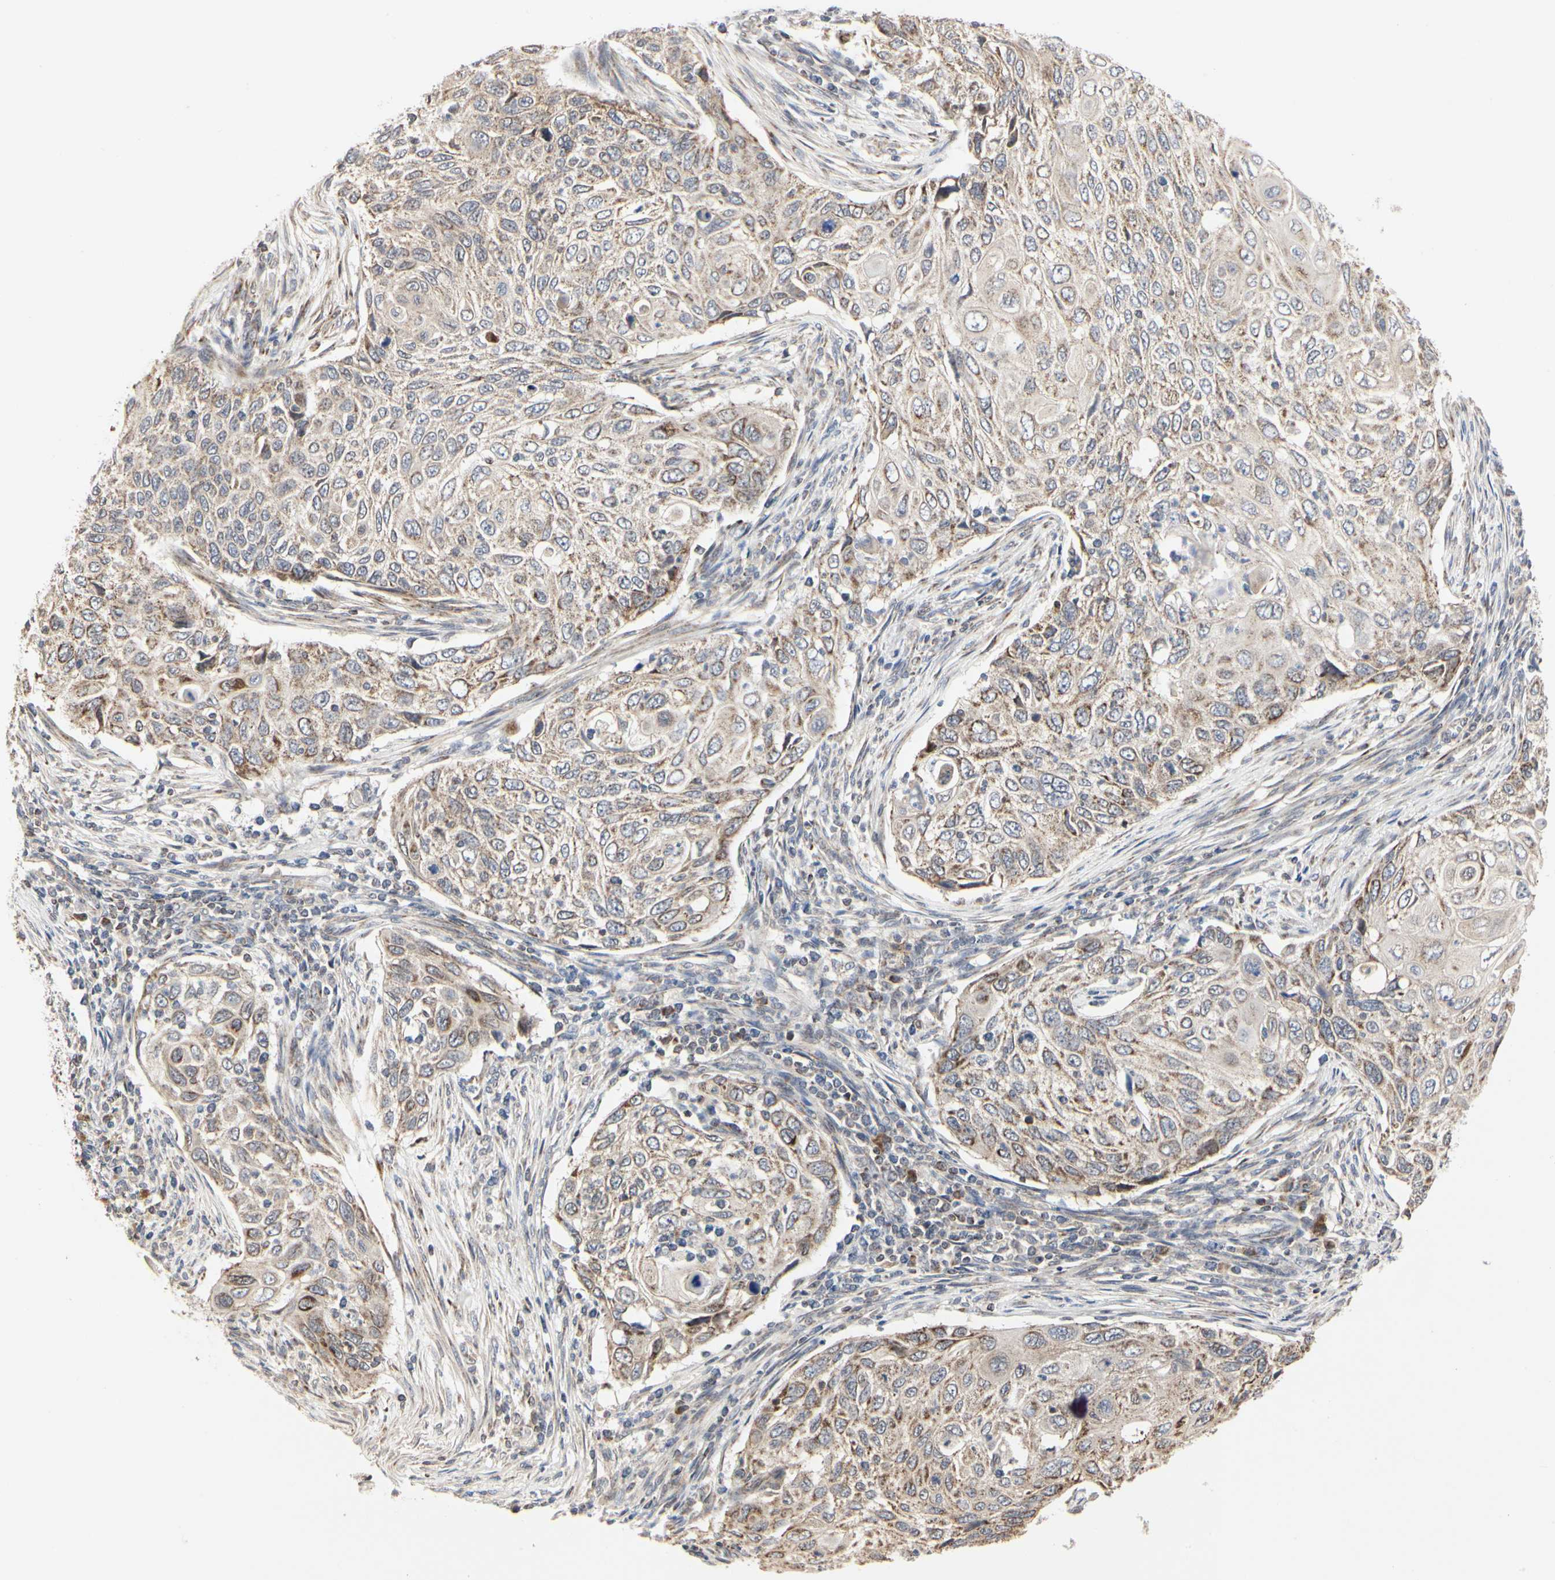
{"staining": {"intensity": "weak", "quantity": "25%-75%", "location": "cytoplasmic/membranous"}, "tissue": "cervical cancer", "cell_type": "Tumor cells", "image_type": "cancer", "snomed": [{"axis": "morphology", "description": "Squamous cell carcinoma, NOS"}, {"axis": "topography", "description": "Cervix"}], "caption": "About 25%-75% of tumor cells in human cervical squamous cell carcinoma exhibit weak cytoplasmic/membranous protein expression as visualized by brown immunohistochemical staining.", "gene": "TSKU", "patient": {"sex": "female", "age": 70}}